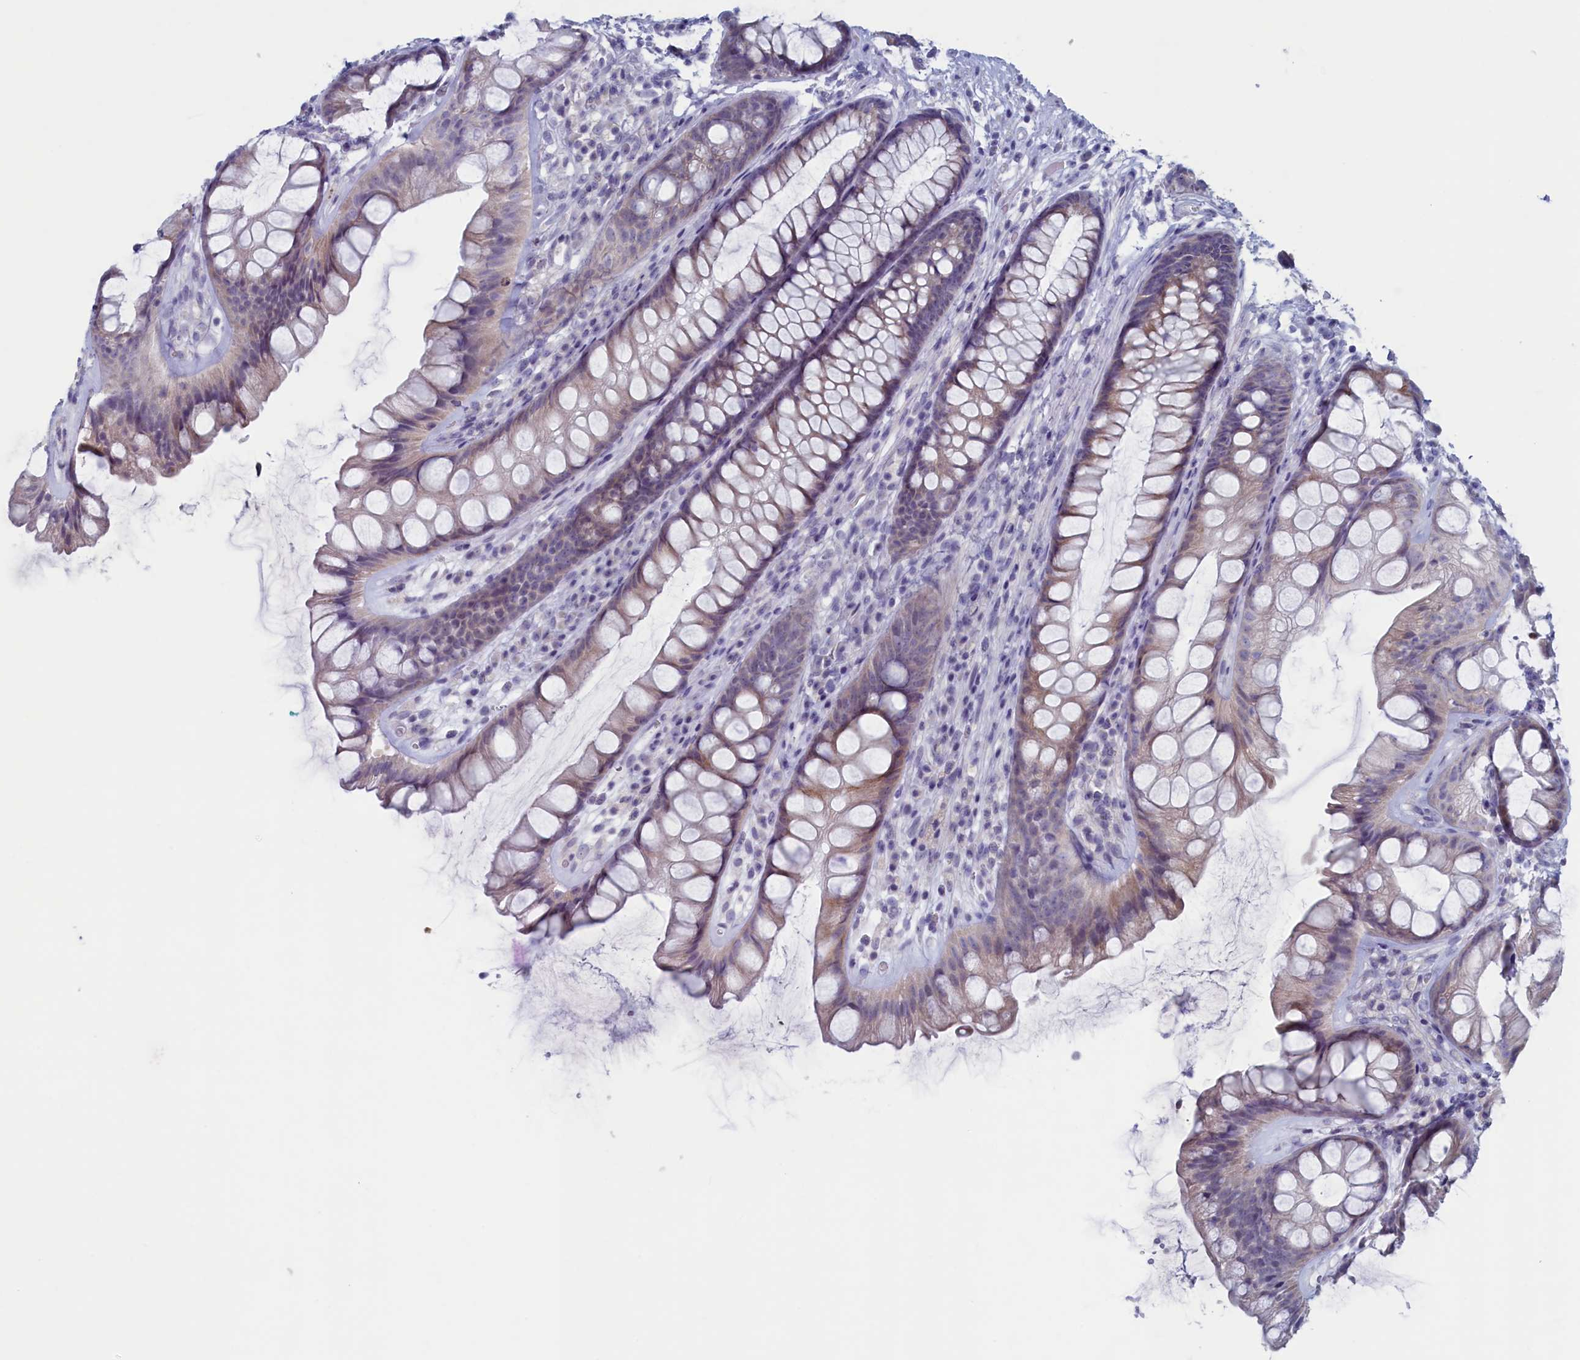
{"staining": {"intensity": "weak", "quantity": "<25%", "location": "cytoplasmic/membranous"}, "tissue": "rectum", "cell_type": "Glandular cells", "image_type": "normal", "snomed": [{"axis": "morphology", "description": "Normal tissue, NOS"}, {"axis": "topography", "description": "Rectum"}], "caption": "Histopathology image shows no significant protein positivity in glandular cells of normal rectum. (DAB IHC visualized using brightfield microscopy, high magnification).", "gene": "WDR76", "patient": {"sex": "male", "age": 74}}